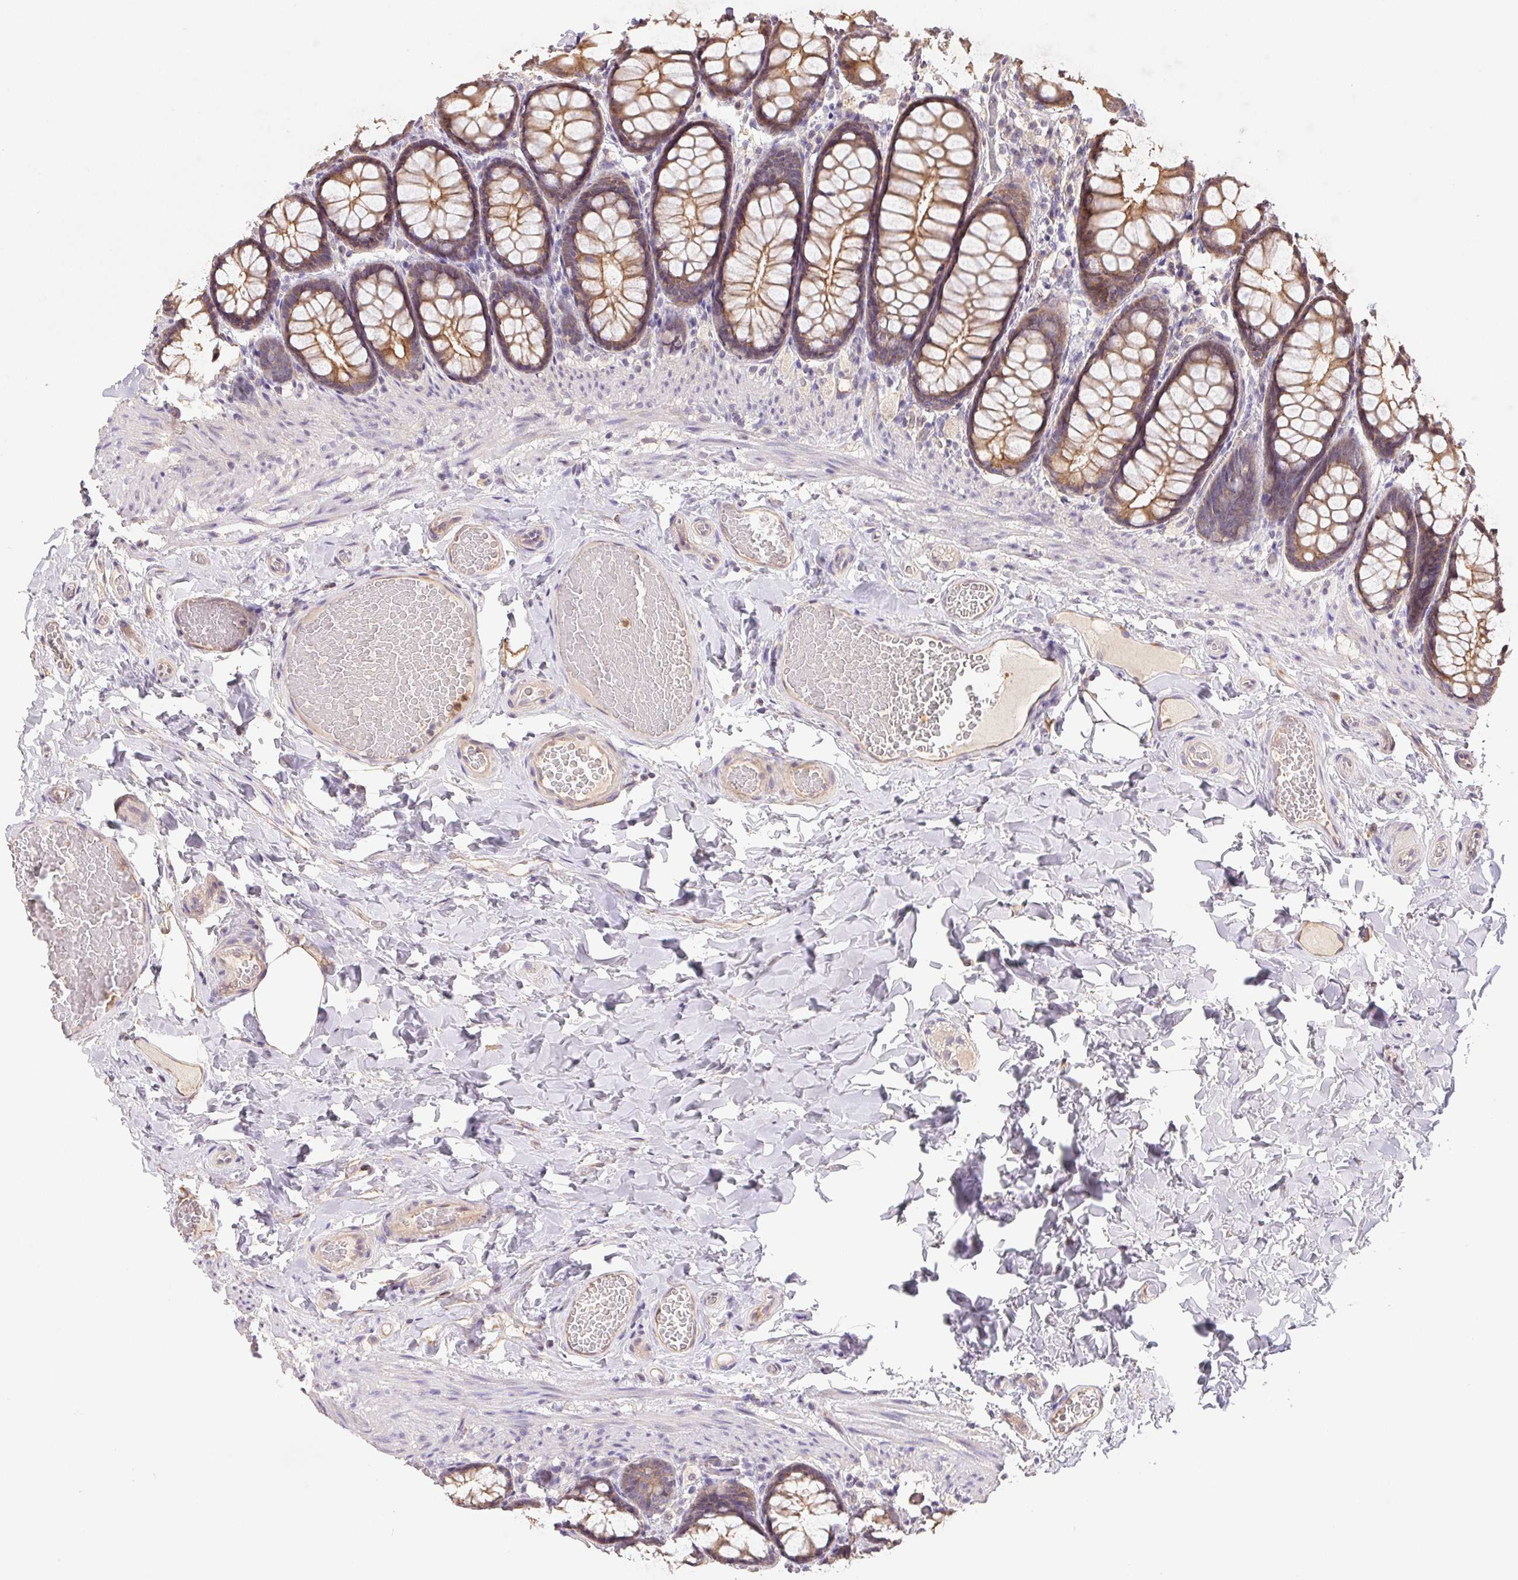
{"staining": {"intensity": "weak", "quantity": "25%-75%", "location": "cytoplasmic/membranous"}, "tissue": "colon", "cell_type": "Endothelial cells", "image_type": "normal", "snomed": [{"axis": "morphology", "description": "Normal tissue, NOS"}, {"axis": "topography", "description": "Colon"}], "caption": "Immunohistochemistry staining of normal colon, which shows low levels of weak cytoplasmic/membranous staining in approximately 25%-75% of endothelial cells indicating weak cytoplasmic/membranous protein expression. The staining was performed using DAB (3,3'-diaminobenzidine) (brown) for protein detection and nuclei were counterstained in hematoxylin (blue).", "gene": "RAB11A", "patient": {"sex": "male", "age": 47}}